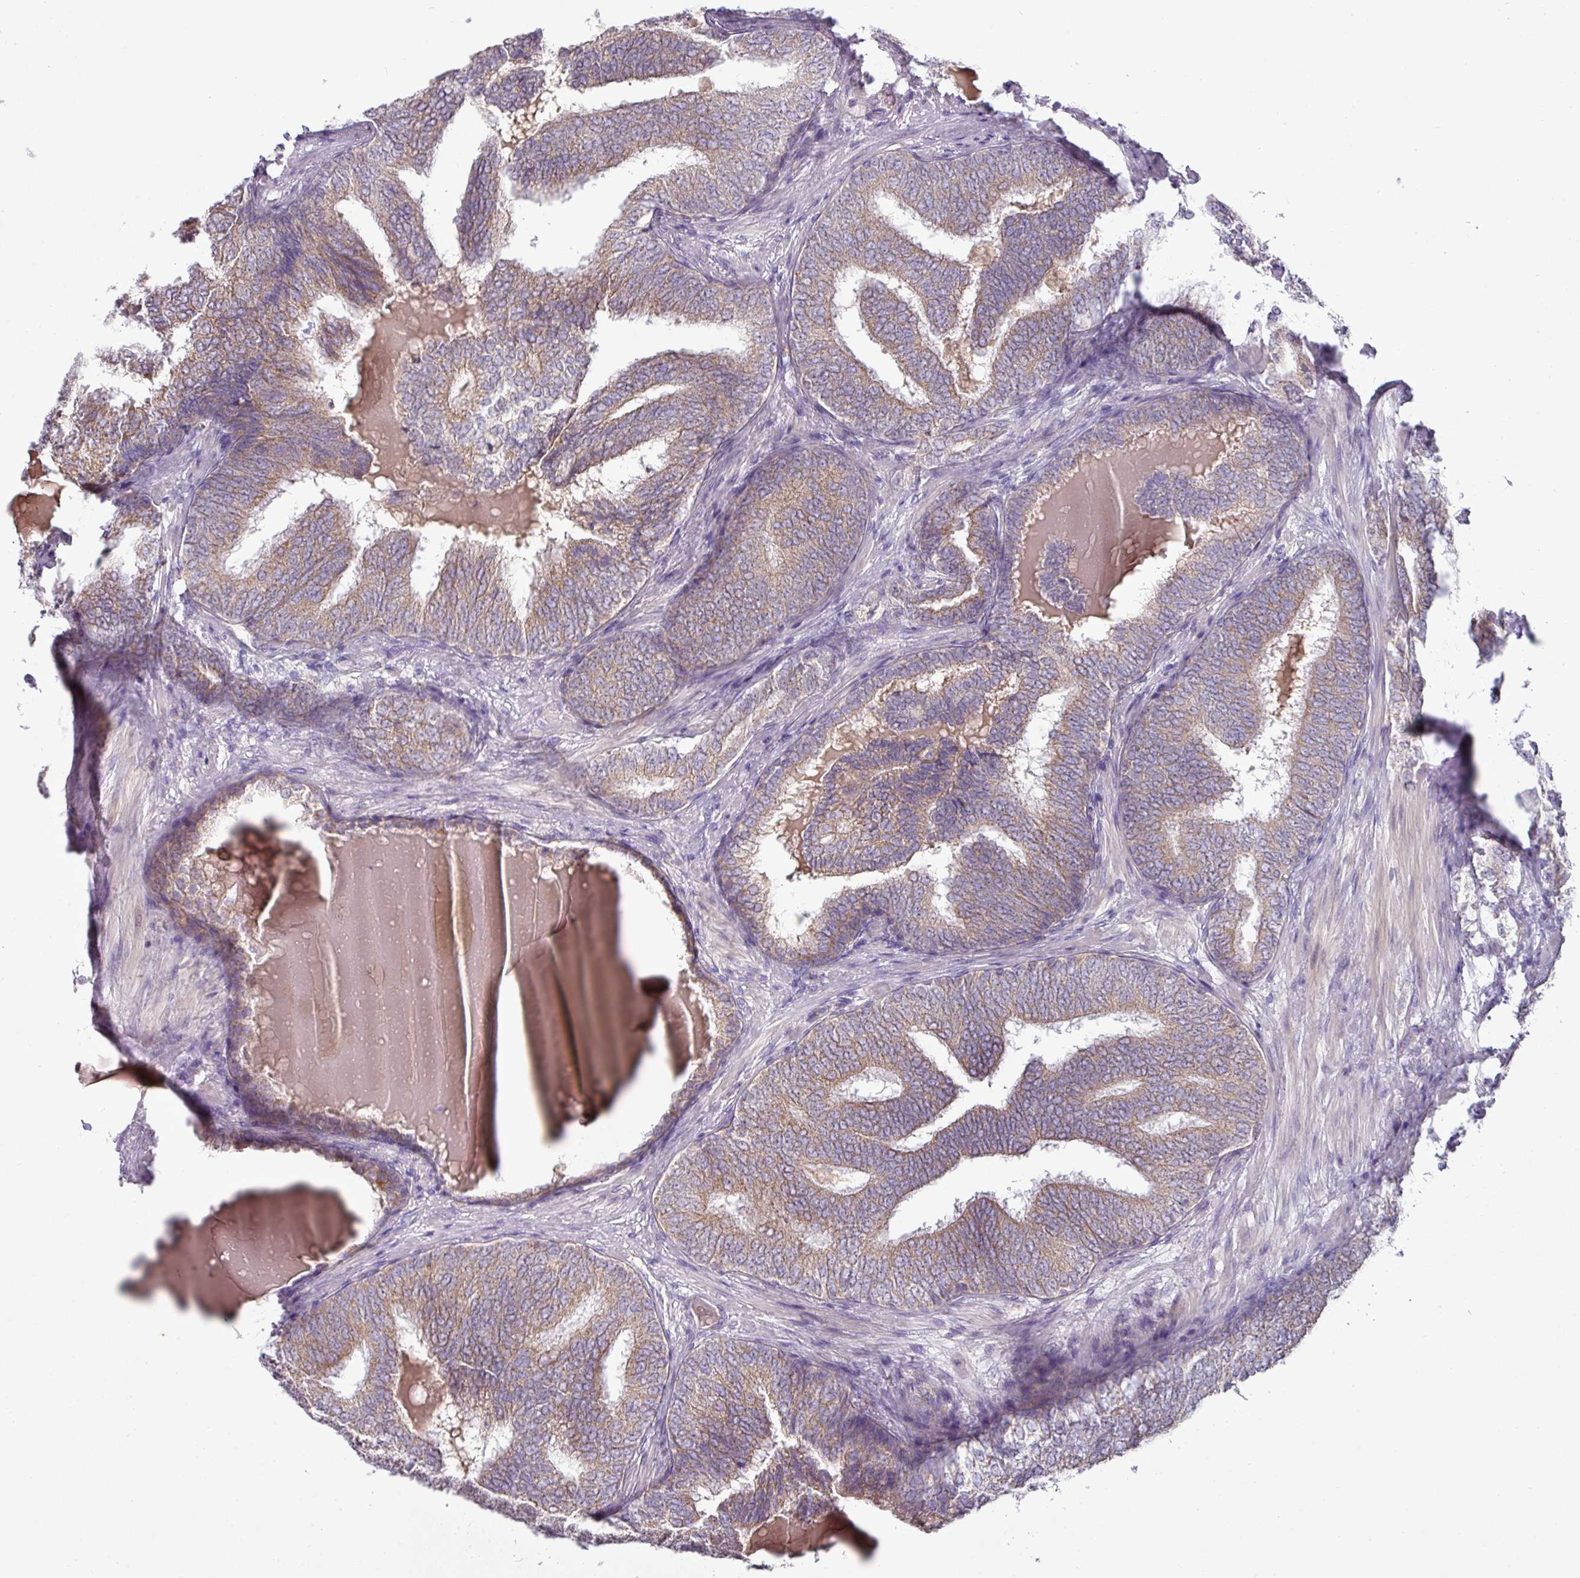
{"staining": {"intensity": "moderate", "quantity": "25%-75%", "location": "cytoplasmic/membranous"}, "tissue": "prostate cancer", "cell_type": "Tumor cells", "image_type": "cancer", "snomed": [{"axis": "morphology", "description": "Adenocarcinoma, High grade"}, {"axis": "topography", "description": "Prostate"}], "caption": "Human prostate cancer (high-grade adenocarcinoma) stained with a brown dye reveals moderate cytoplasmic/membranous positive staining in about 25%-75% of tumor cells.", "gene": "TRAPPC1", "patient": {"sex": "male", "age": 72}}